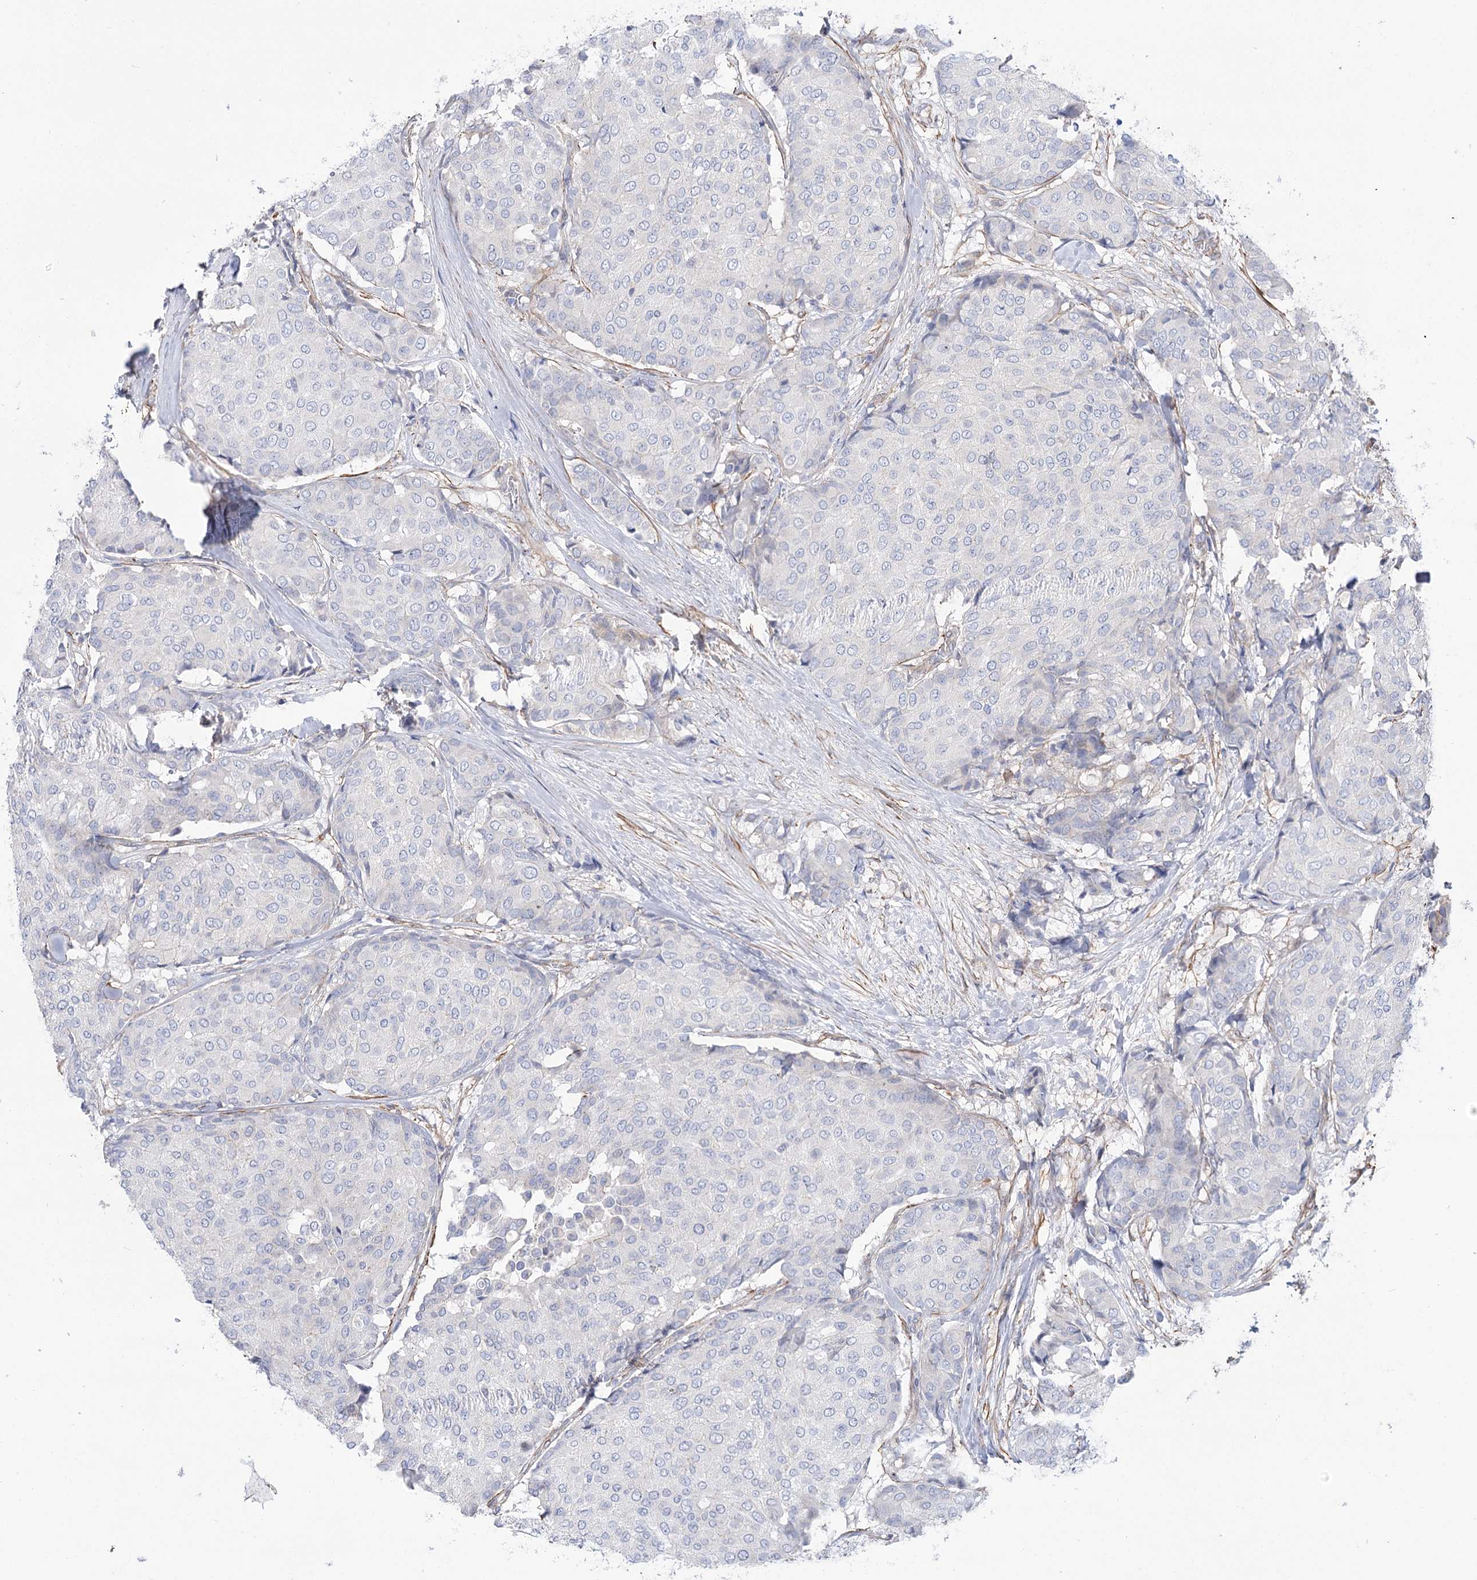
{"staining": {"intensity": "negative", "quantity": "none", "location": "none"}, "tissue": "breast cancer", "cell_type": "Tumor cells", "image_type": "cancer", "snomed": [{"axis": "morphology", "description": "Duct carcinoma"}, {"axis": "topography", "description": "Breast"}], "caption": "Immunohistochemistry micrograph of human breast cancer stained for a protein (brown), which shows no expression in tumor cells. The staining is performed using DAB (3,3'-diaminobenzidine) brown chromogen with nuclei counter-stained in using hematoxylin.", "gene": "WASHC3", "patient": {"sex": "female", "age": 75}}